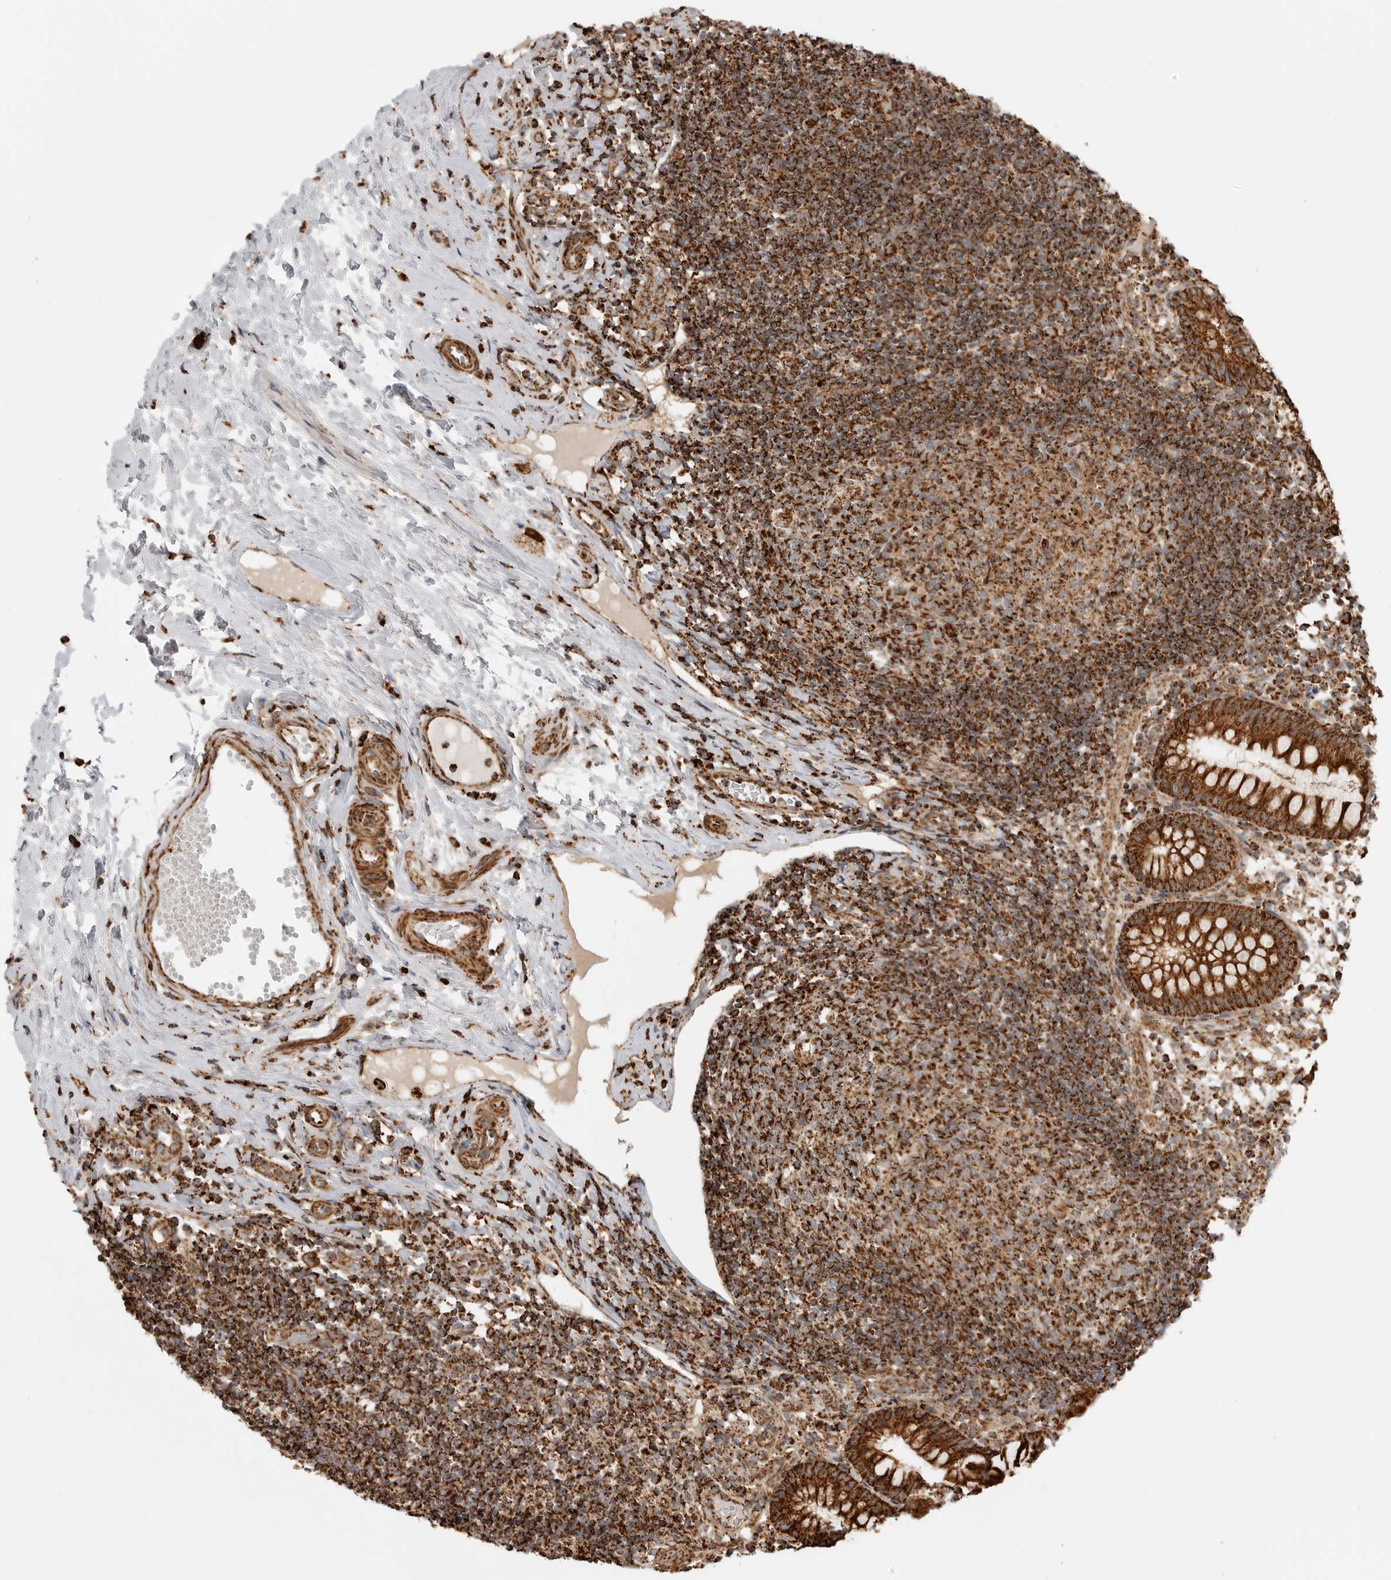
{"staining": {"intensity": "strong", "quantity": ">75%", "location": "cytoplasmic/membranous"}, "tissue": "appendix", "cell_type": "Glandular cells", "image_type": "normal", "snomed": [{"axis": "morphology", "description": "Normal tissue, NOS"}, {"axis": "topography", "description": "Appendix"}], "caption": "Appendix stained with DAB IHC exhibits high levels of strong cytoplasmic/membranous positivity in about >75% of glandular cells. (brown staining indicates protein expression, while blue staining denotes nuclei).", "gene": "BMP2K", "patient": {"sex": "female", "age": 20}}